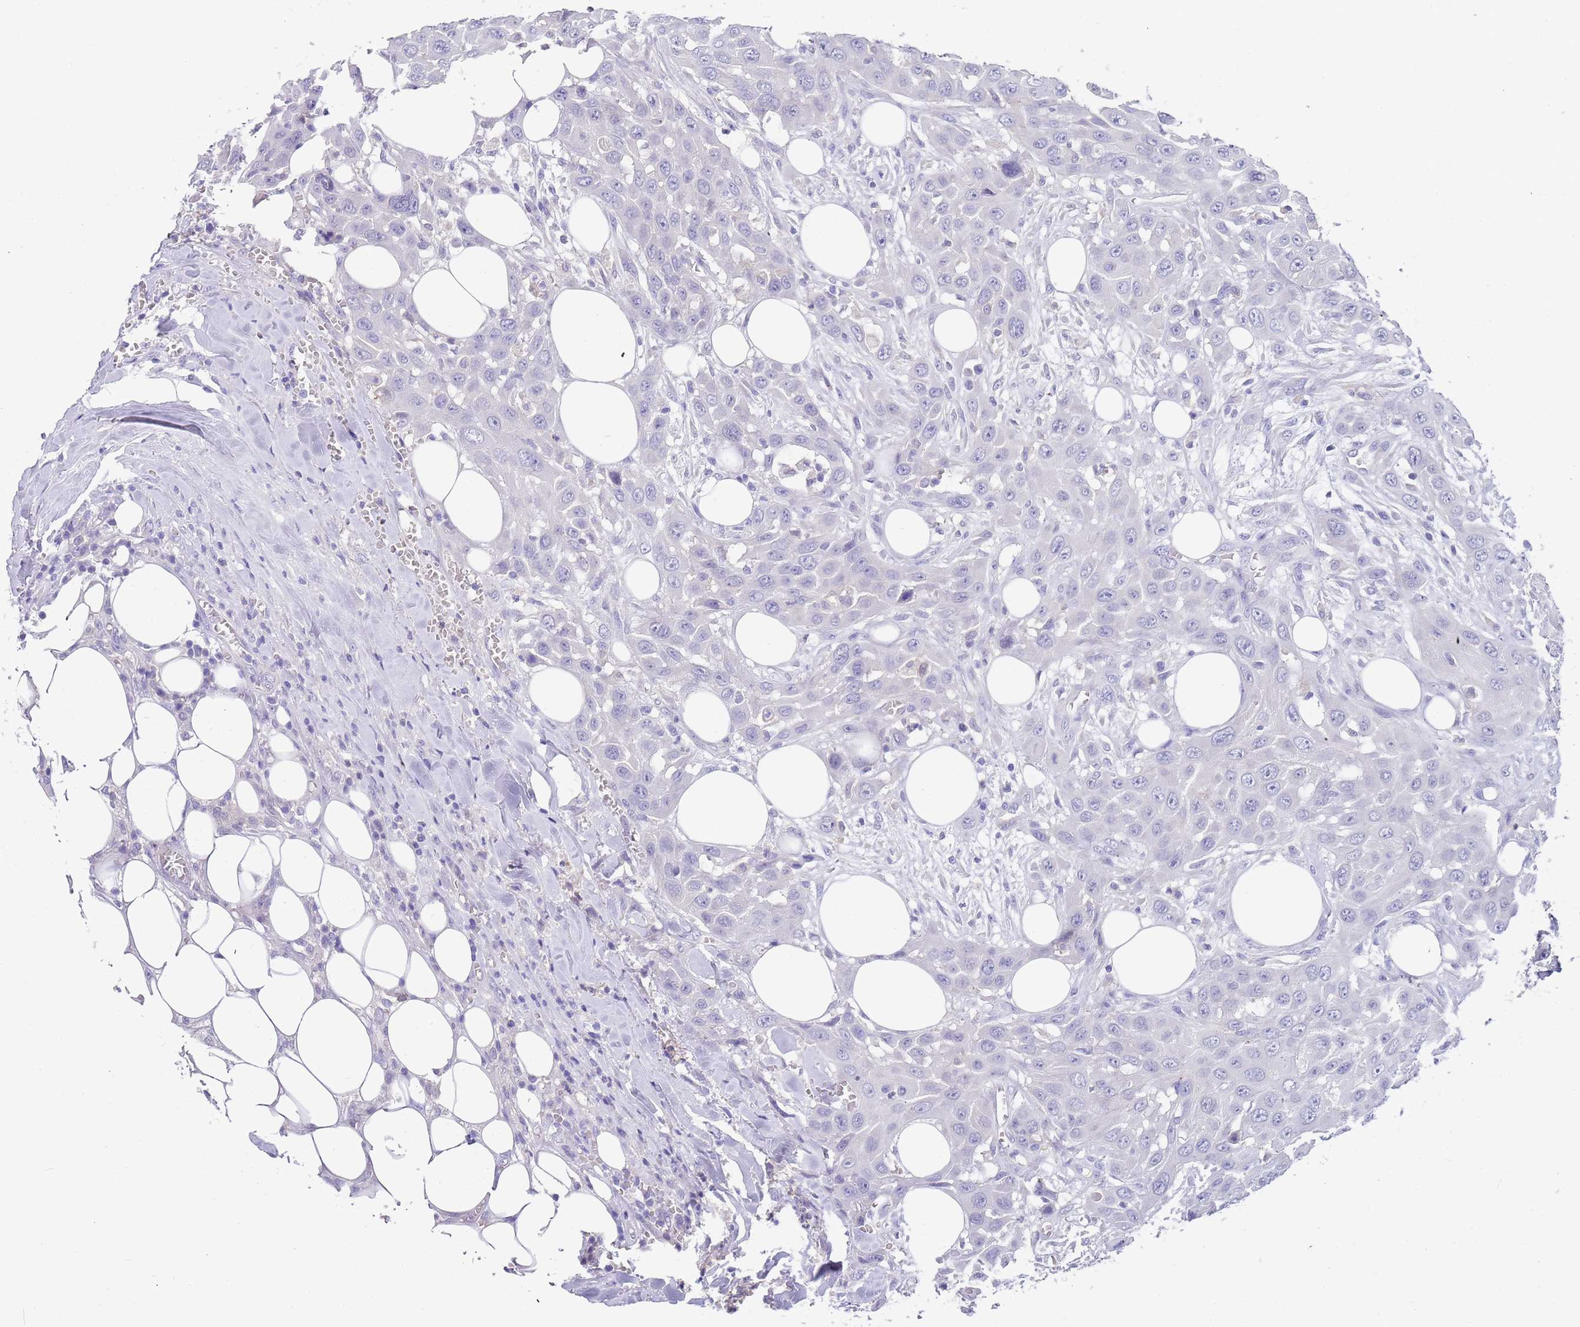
{"staining": {"intensity": "negative", "quantity": "none", "location": "none"}, "tissue": "head and neck cancer", "cell_type": "Tumor cells", "image_type": "cancer", "snomed": [{"axis": "morphology", "description": "Squamous cell carcinoma, NOS"}, {"axis": "topography", "description": "Head-Neck"}], "caption": "The image exhibits no staining of tumor cells in head and neck squamous cell carcinoma.", "gene": "TYW1", "patient": {"sex": "male", "age": 81}}